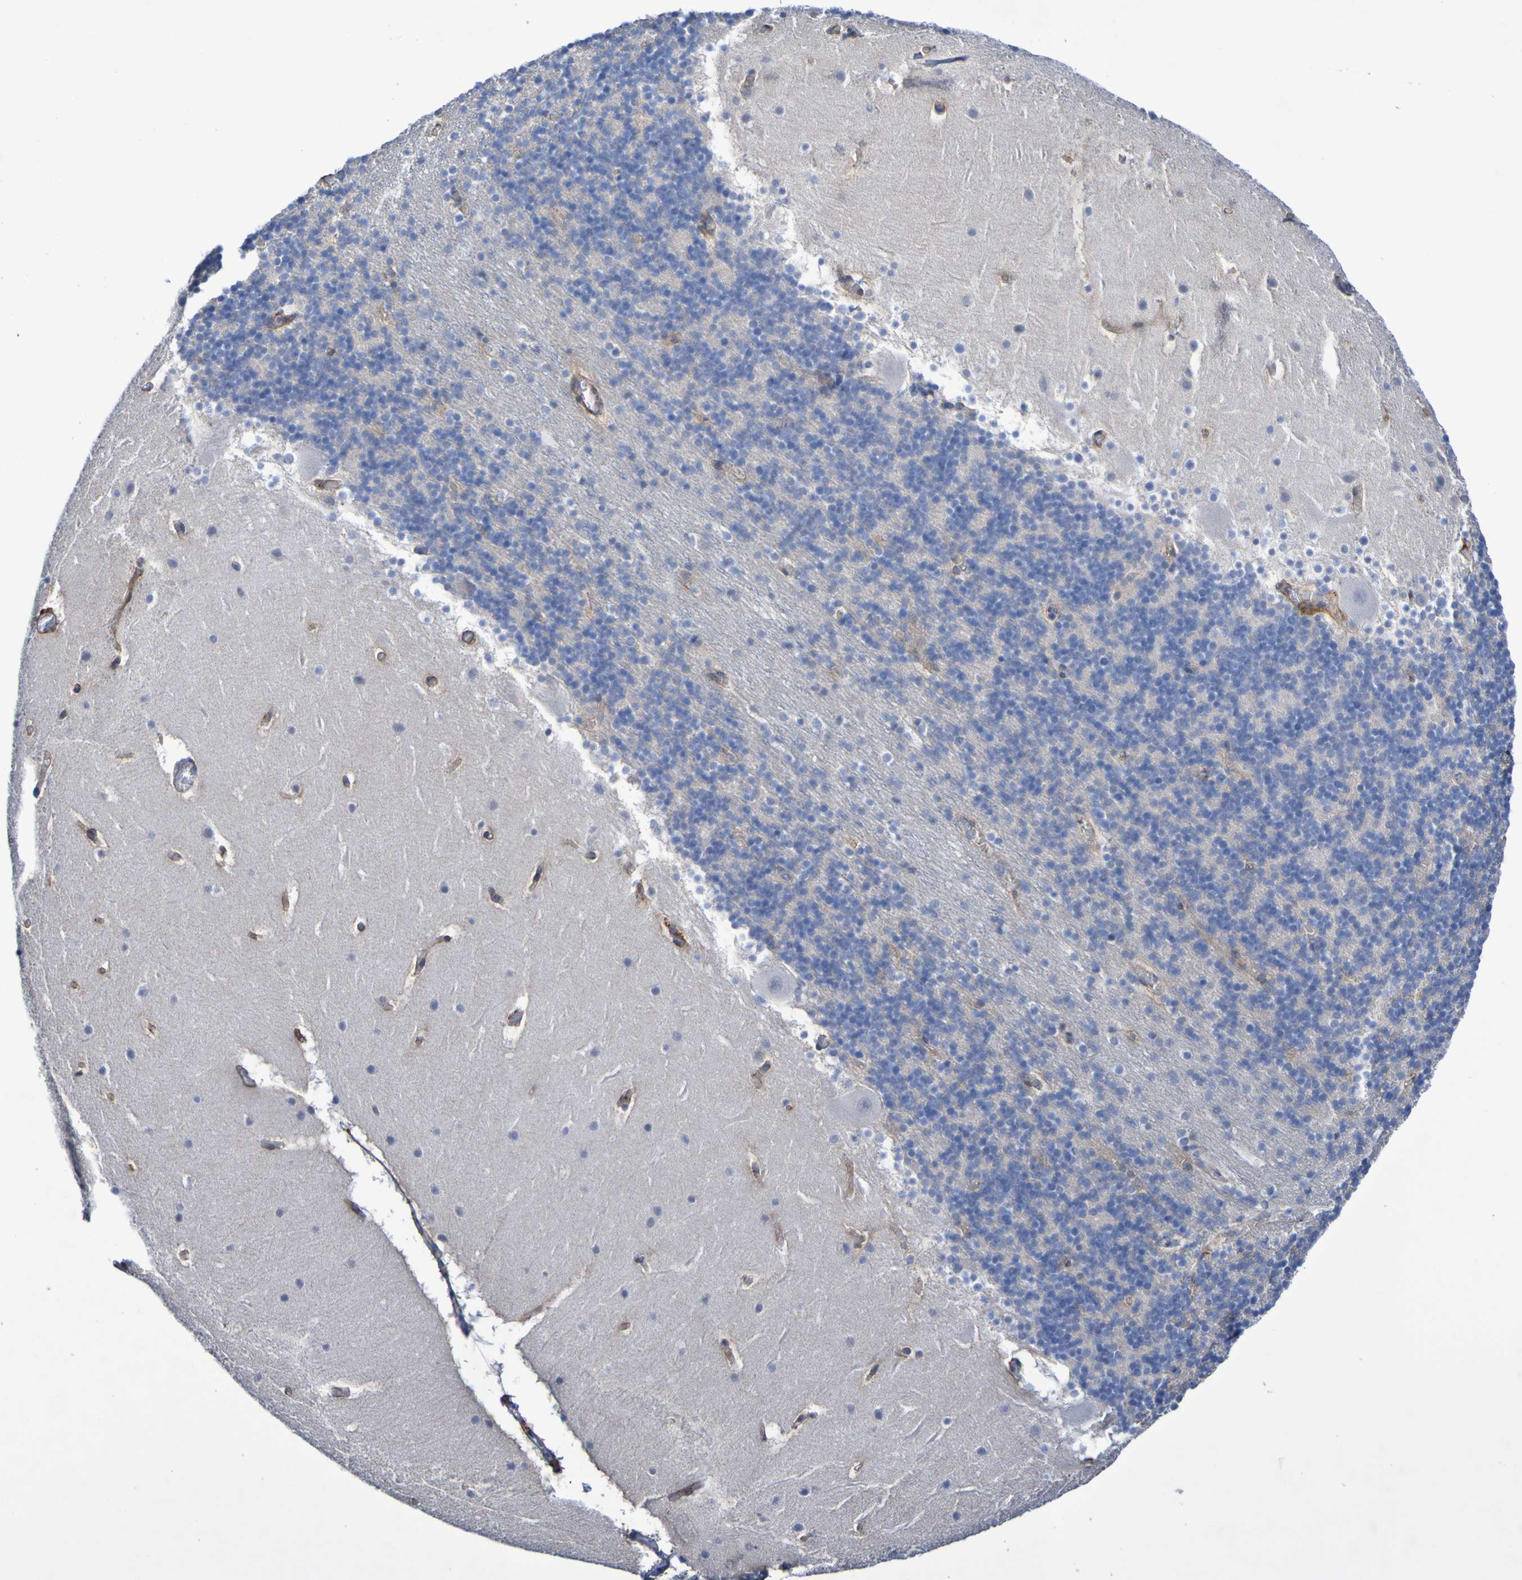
{"staining": {"intensity": "negative", "quantity": "none", "location": "none"}, "tissue": "cerebellum", "cell_type": "Cells in granular layer", "image_type": "normal", "snomed": [{"axis": "morphology", "description": "Normal tissue, NOS"}, {"axis": "topography", "description": "Cerebellum"}], "caption": "Immunohistochemistry (IHC) photomicrograph of benign cerebellum: human cerebellum stained with DAB demonstrates no significant protein expression in cells in granular layer.", "gene": "SGCB", "patient": {"sex": "male", "age": 45}}